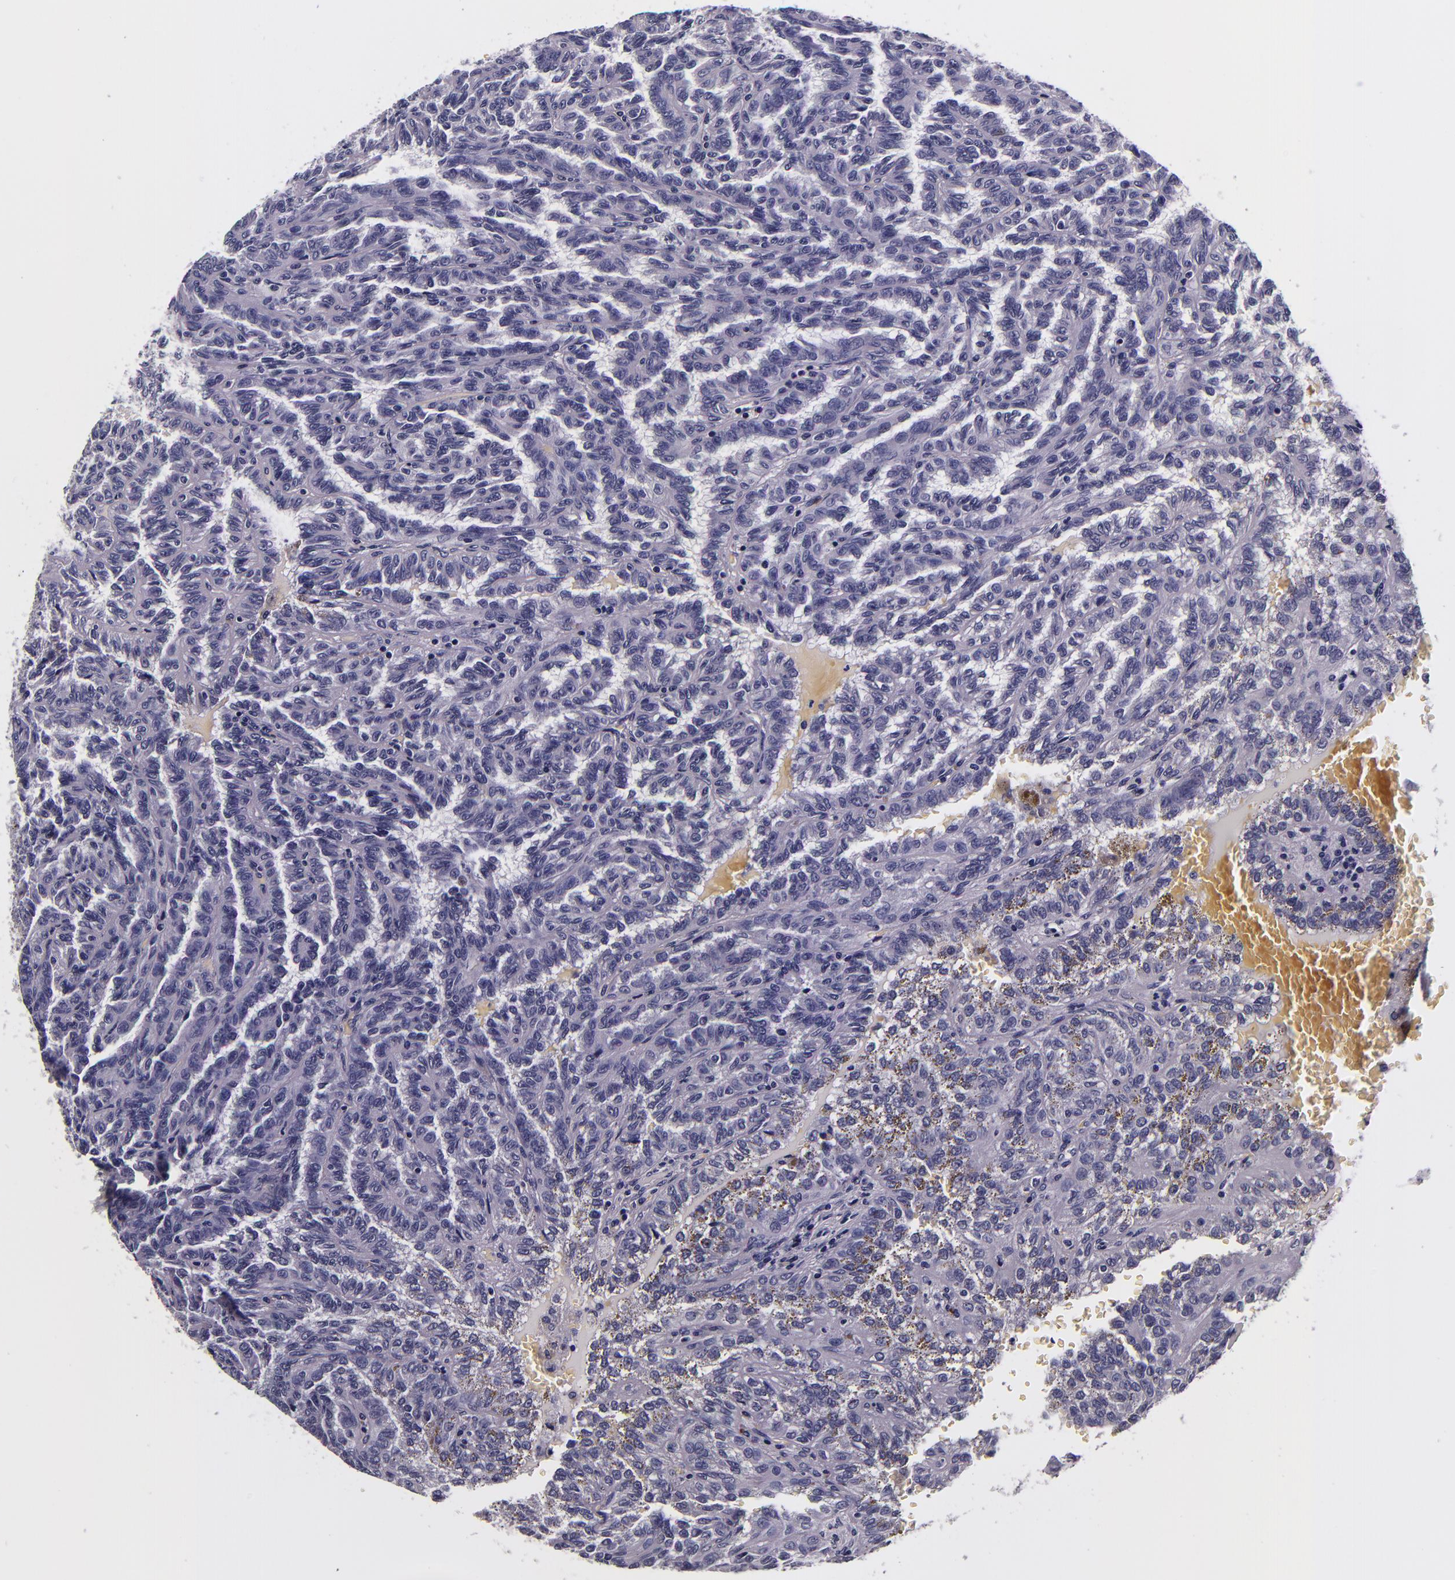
{"staining": {"intensity": "negative", "quantity": "none", "location": "none"}, "tissue": "renal cancer", "cell_type": "Tumor cells", "image_type": "cancer", "snomed": [{"axis": "morphology", "description": "Inflammation, NOS"}, {"axis": "morphology", "description": "Adenocarcinoma, NOS"}, {"axis": "topography", "description": "Kidney"}], "caption": "Protein analysis of renal adenocarcinoma exhibits no significant staining in tumor cells. The staining was performed using DAB to visualize the protein expression in brown, while the nuclei were stained in blue with hematoxylin (Magnification: 20x).", "gene": "FBN1", "patient": {"sex": "male", "age": 68}}